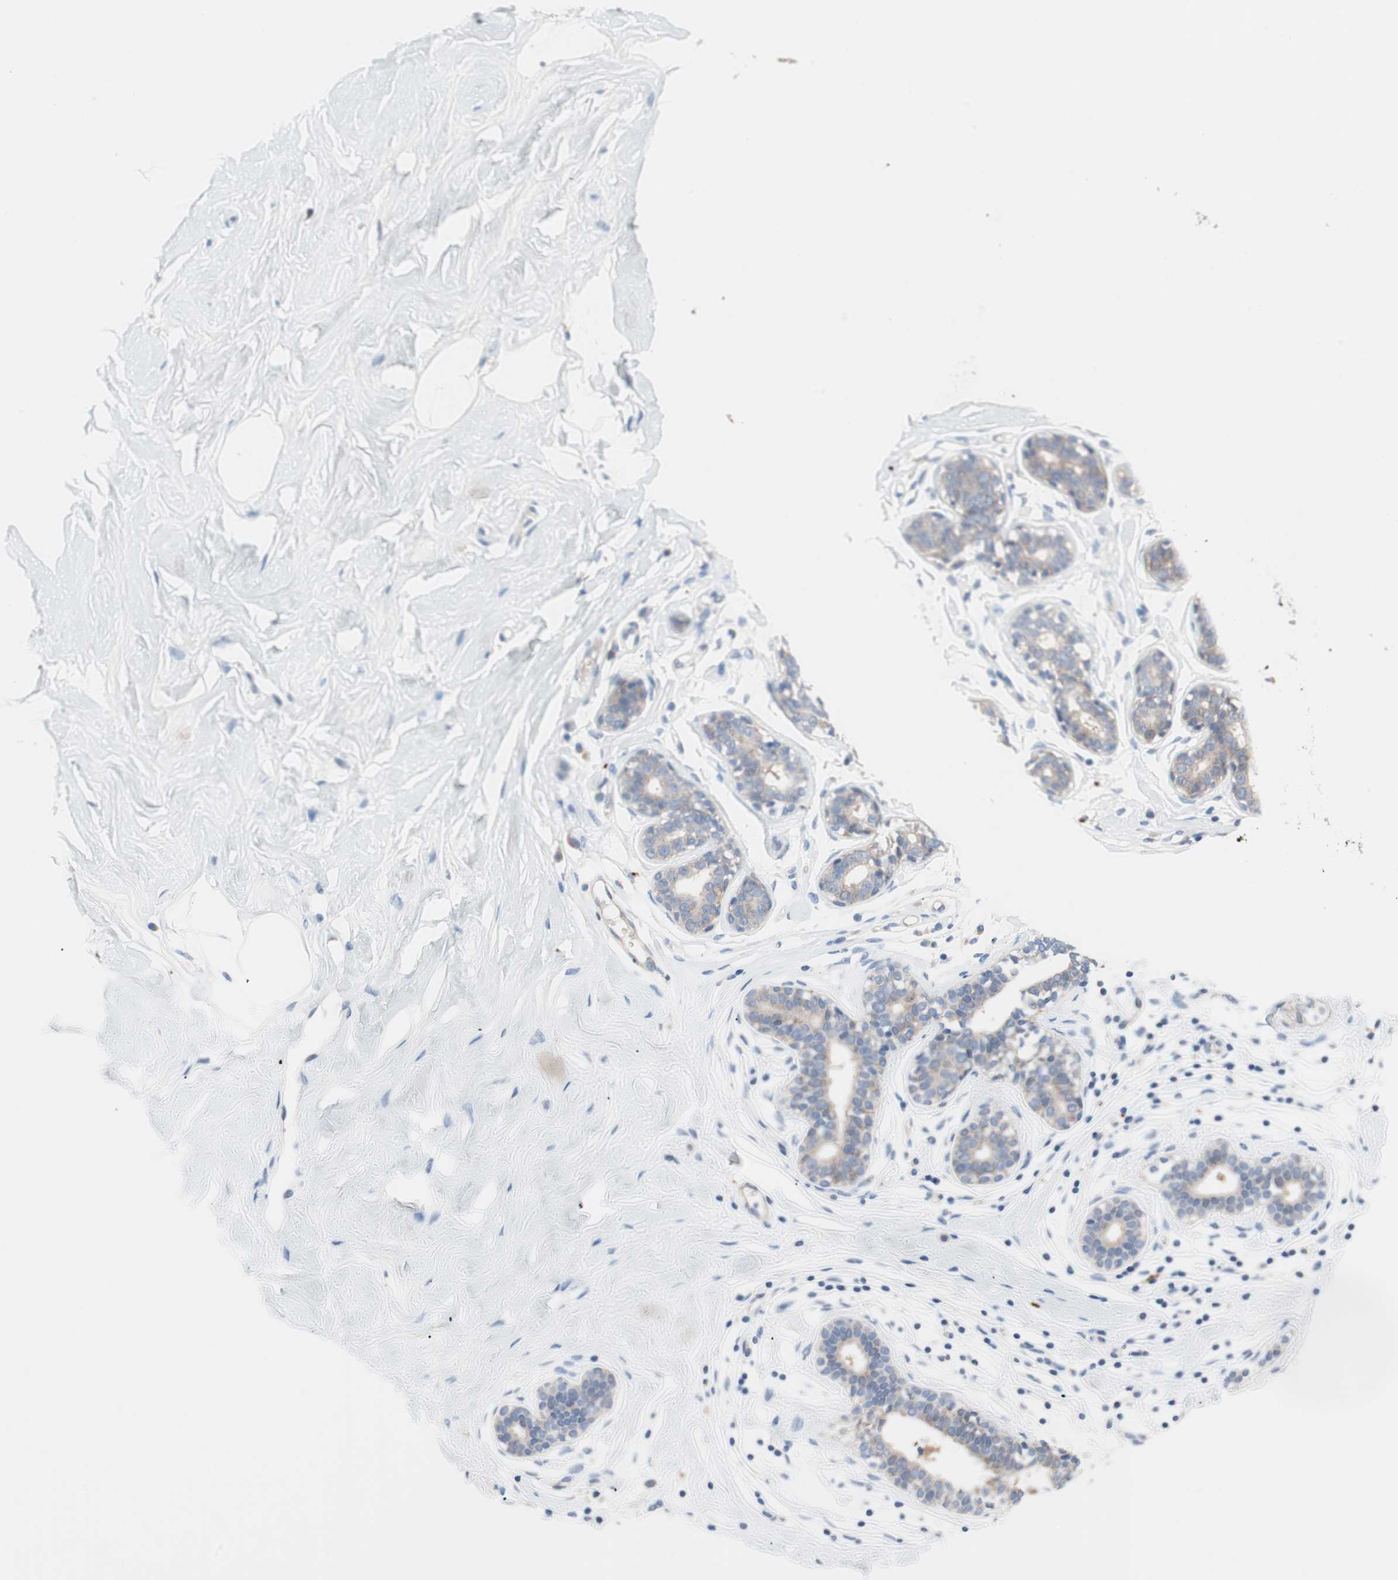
{"staining": {"intensity": "negative", "quantity": "none", "location": "none"}, "tissue": "breast", "cell_type": "Adipocytes", "image_type": "normal", "snomed": [{"axis": "morphology", "description": "Normal tissue, NOS"}, {"axis": "topography", "description": "Breast"}], "caption": "Breast stained for a protein using IHC displays no staining adipocytes.", "gene": "CLEC4D", "patient": {"sex": "female", "age": 23}}